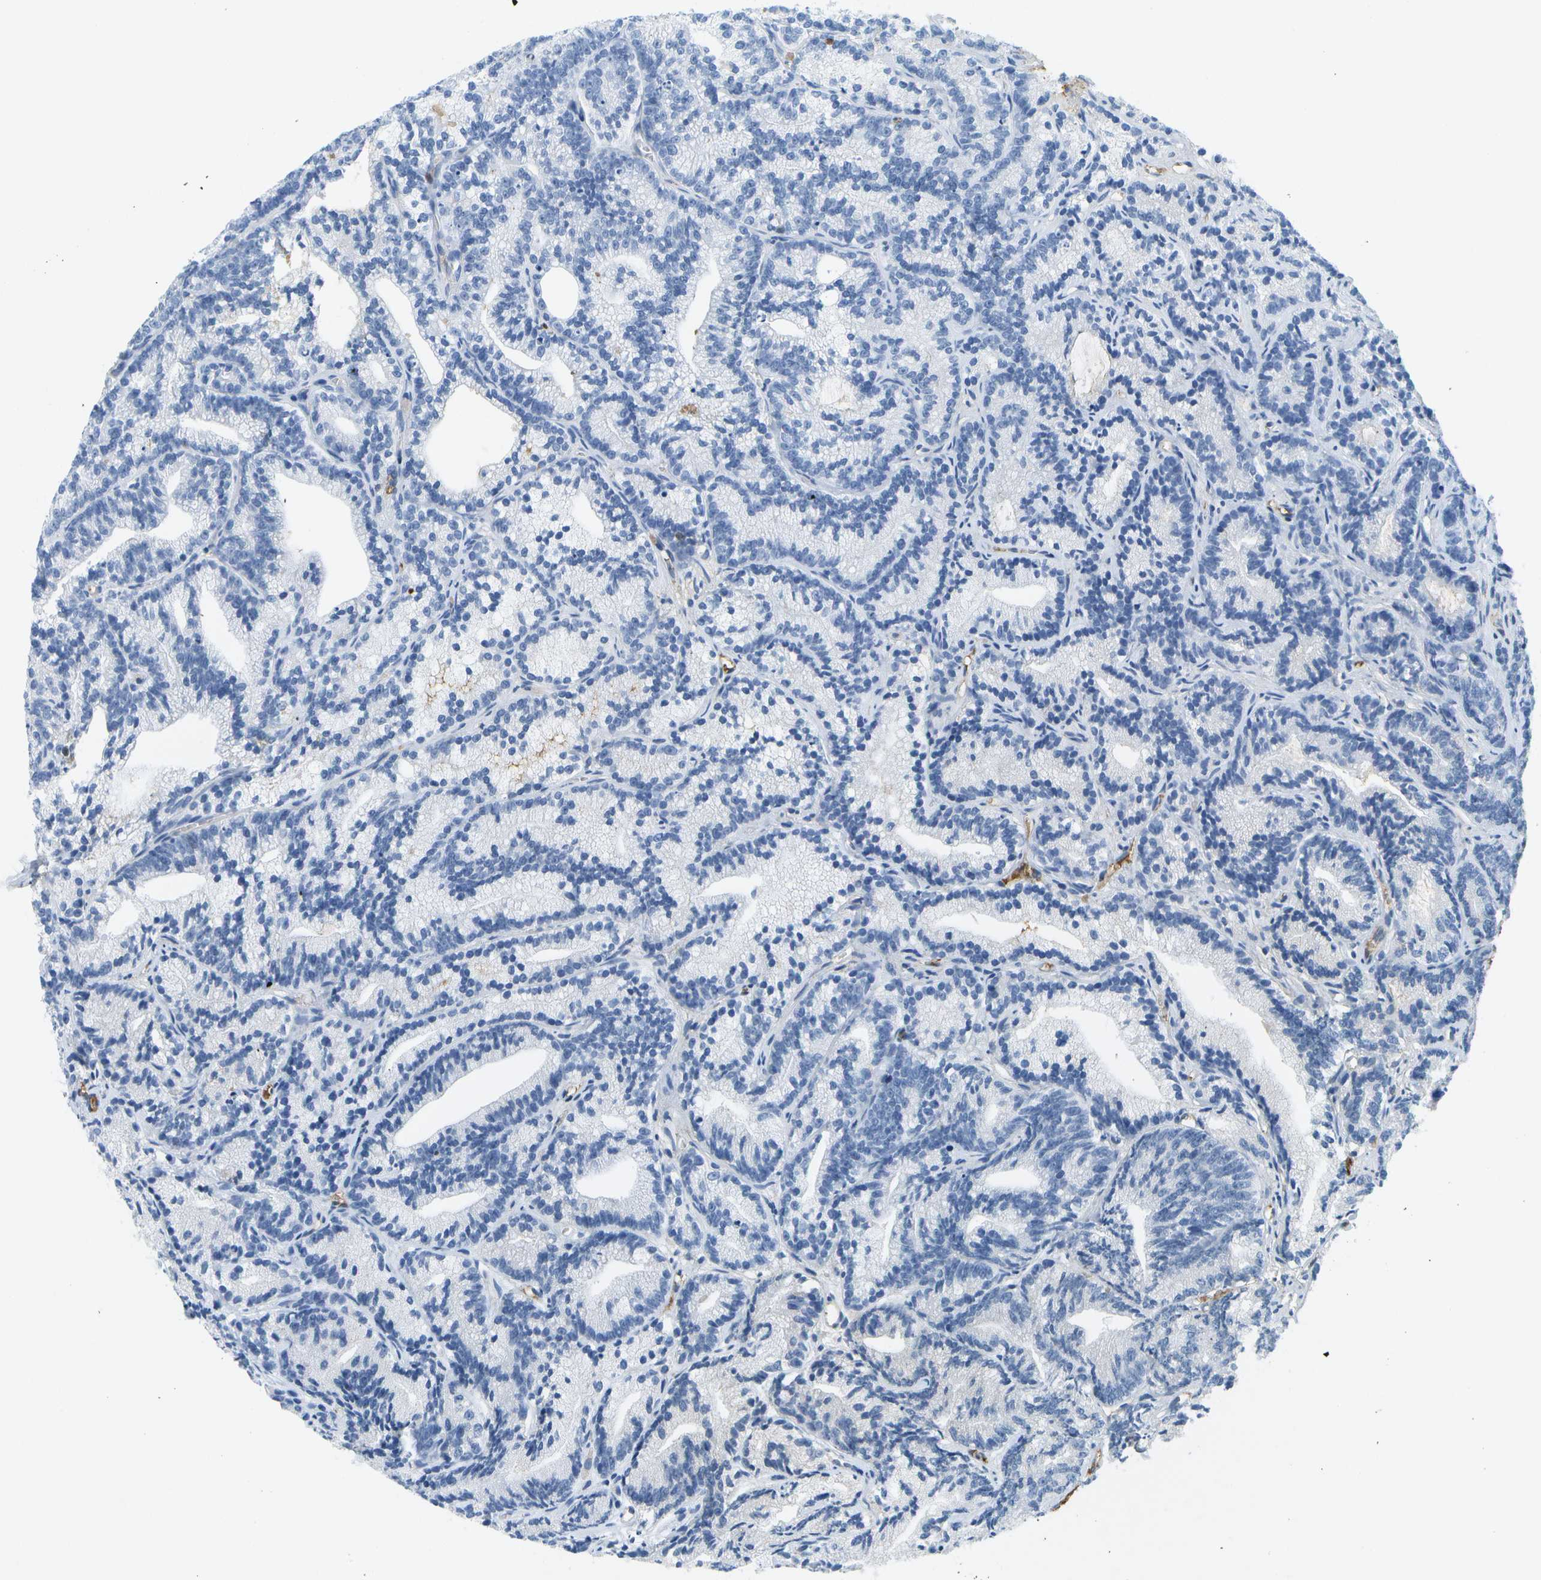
{"staining": {"intensity": "negative", "quantity": "none", "location": "none"}, "tissue": "prostate cancer", "cell_type": "Tumor cells", "image_type": "cancer", "snomed": [{"axis": "morphology", "description": "Adenocarcinoma, Low grade"}, {"axis": "topography", "description": "Prostate"}], "caption": "Tumor cells are negative for brown protein staining in prostate cancer (low-grade adenocarcinoma).", "gene": "SERPINA1", "patient": {"sex": "male", "age": 89}}